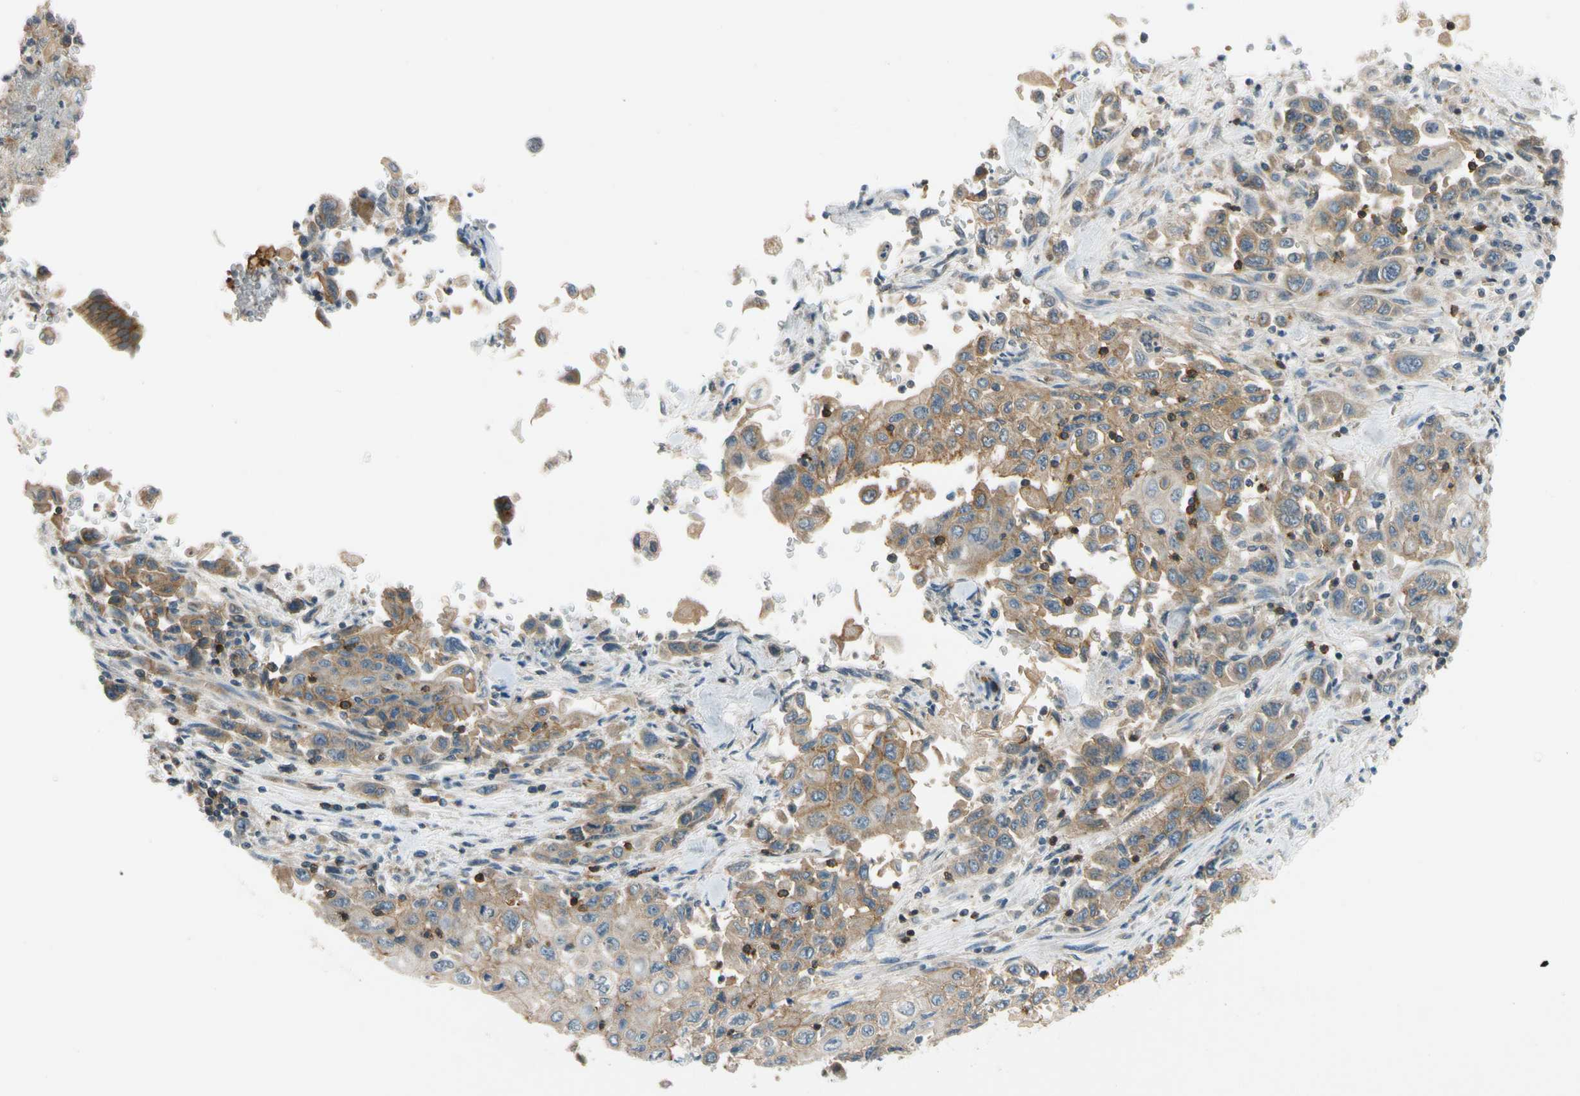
{"staining": {"intensity": "moderate", "quantity": "25%-75%", "location": "cytoplasmic/membranous"}, "tissue": "pancreatic cancer", "cell_type": "Tumor cells", "image_type": "cancer", "snomed": [{"axis": "morphology", "description": "Adenocarcinoma, NOS"}, {"axis": "topography", "description": "Pancreas"}], "caption": "Adenocarcinoma (pancreatic) tissue reveals moderate cytoplasmic/membranous positivity in about 25%-75% of tumor cells, visualized by immunohistochemistry.", "gene": "MST1R", "patient": {"sex": "male", "age": 70}}